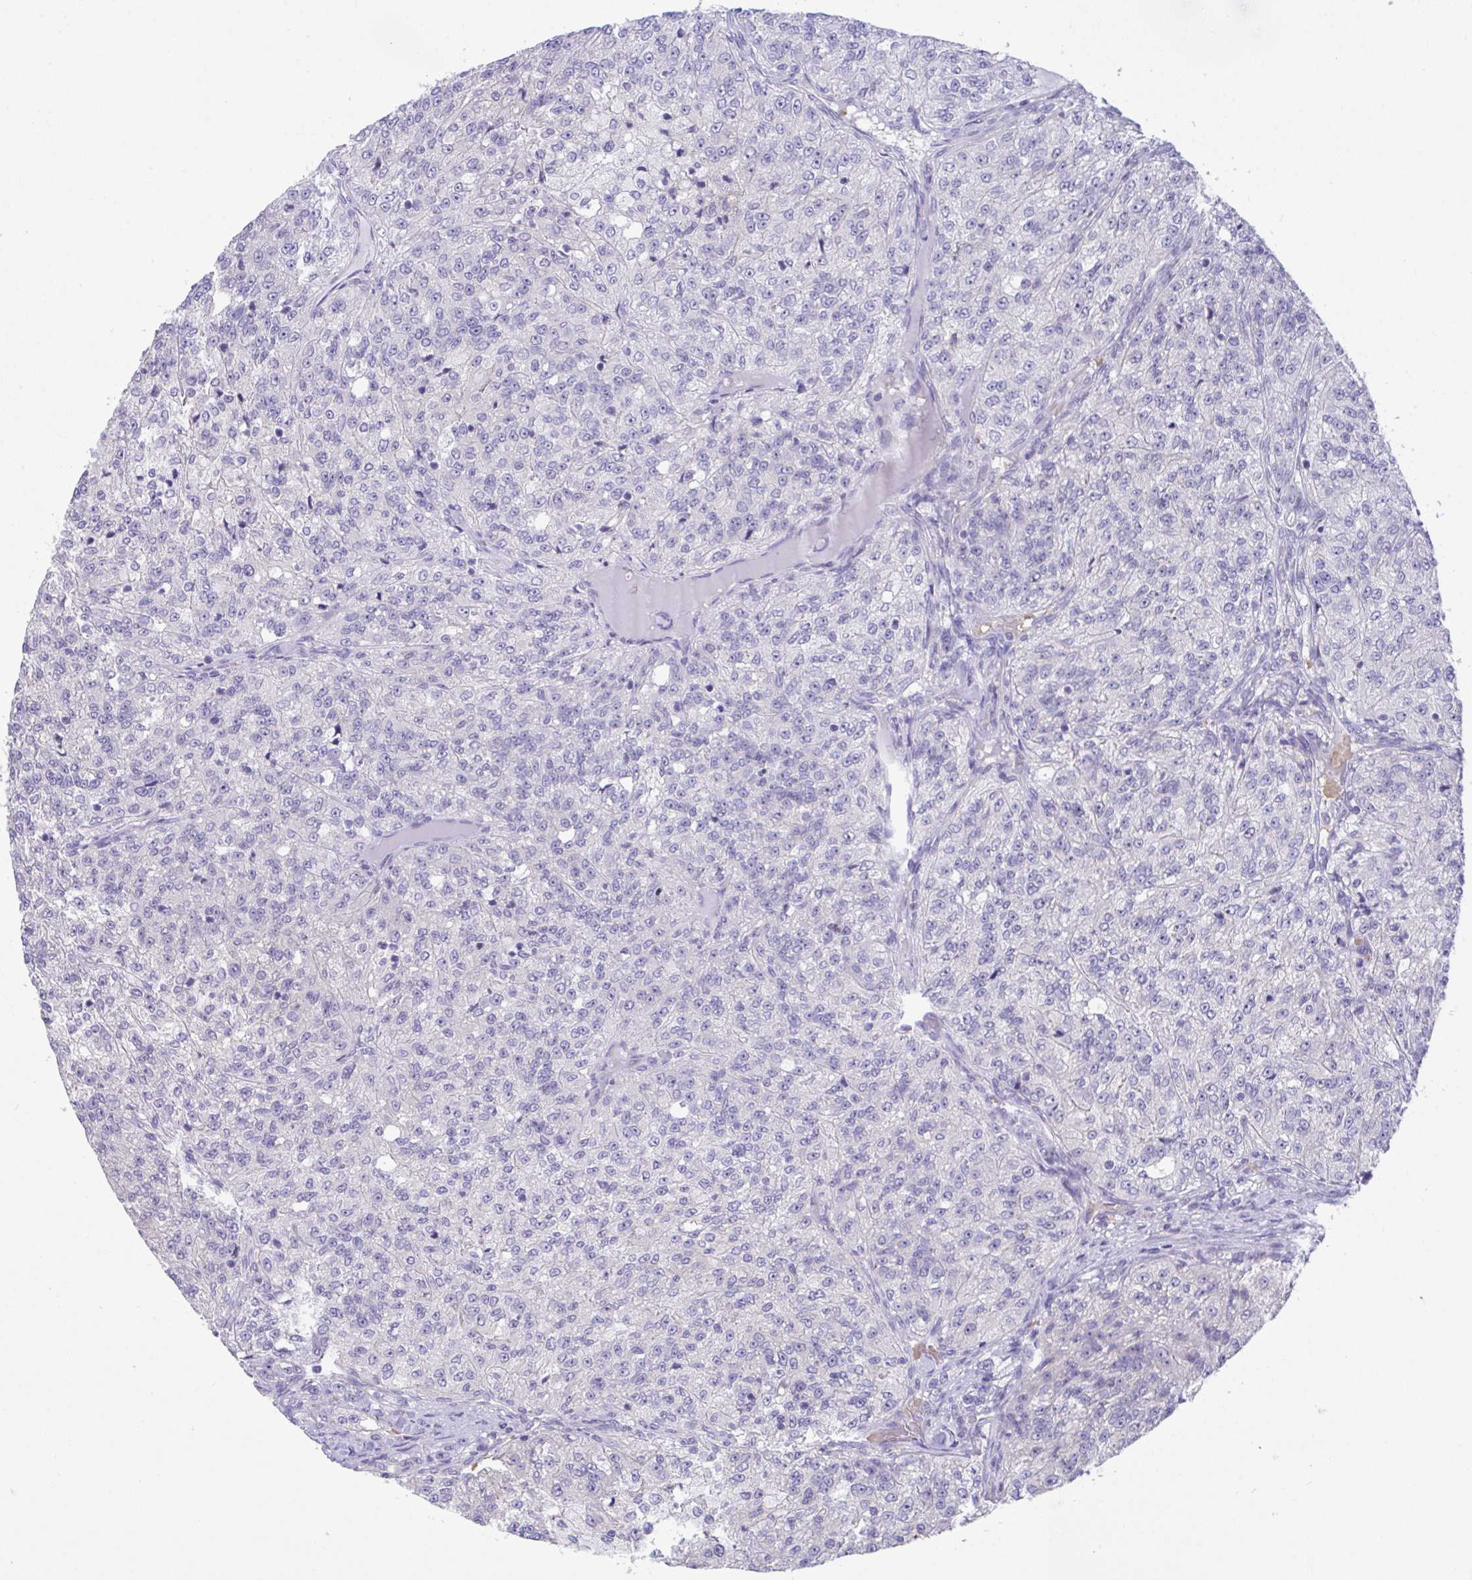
{"staining": {"intensity": "negative", "quantity": "none", "location": "none"}, "tissue": "renal cancer", "cell_type": "Tumor cells", "image_type": "cancer", "snomed": [{"axis": "morphology", "description": "Adenocarcinoma, NOS"}, {"axis": "topography", "description": "Kidney"}], "caption": "Tumor cells are negative for brown protein staining in renal adenocarcinoma.", "gene": "CENPQ", "patient": {"sex": "female", "age": 63}}